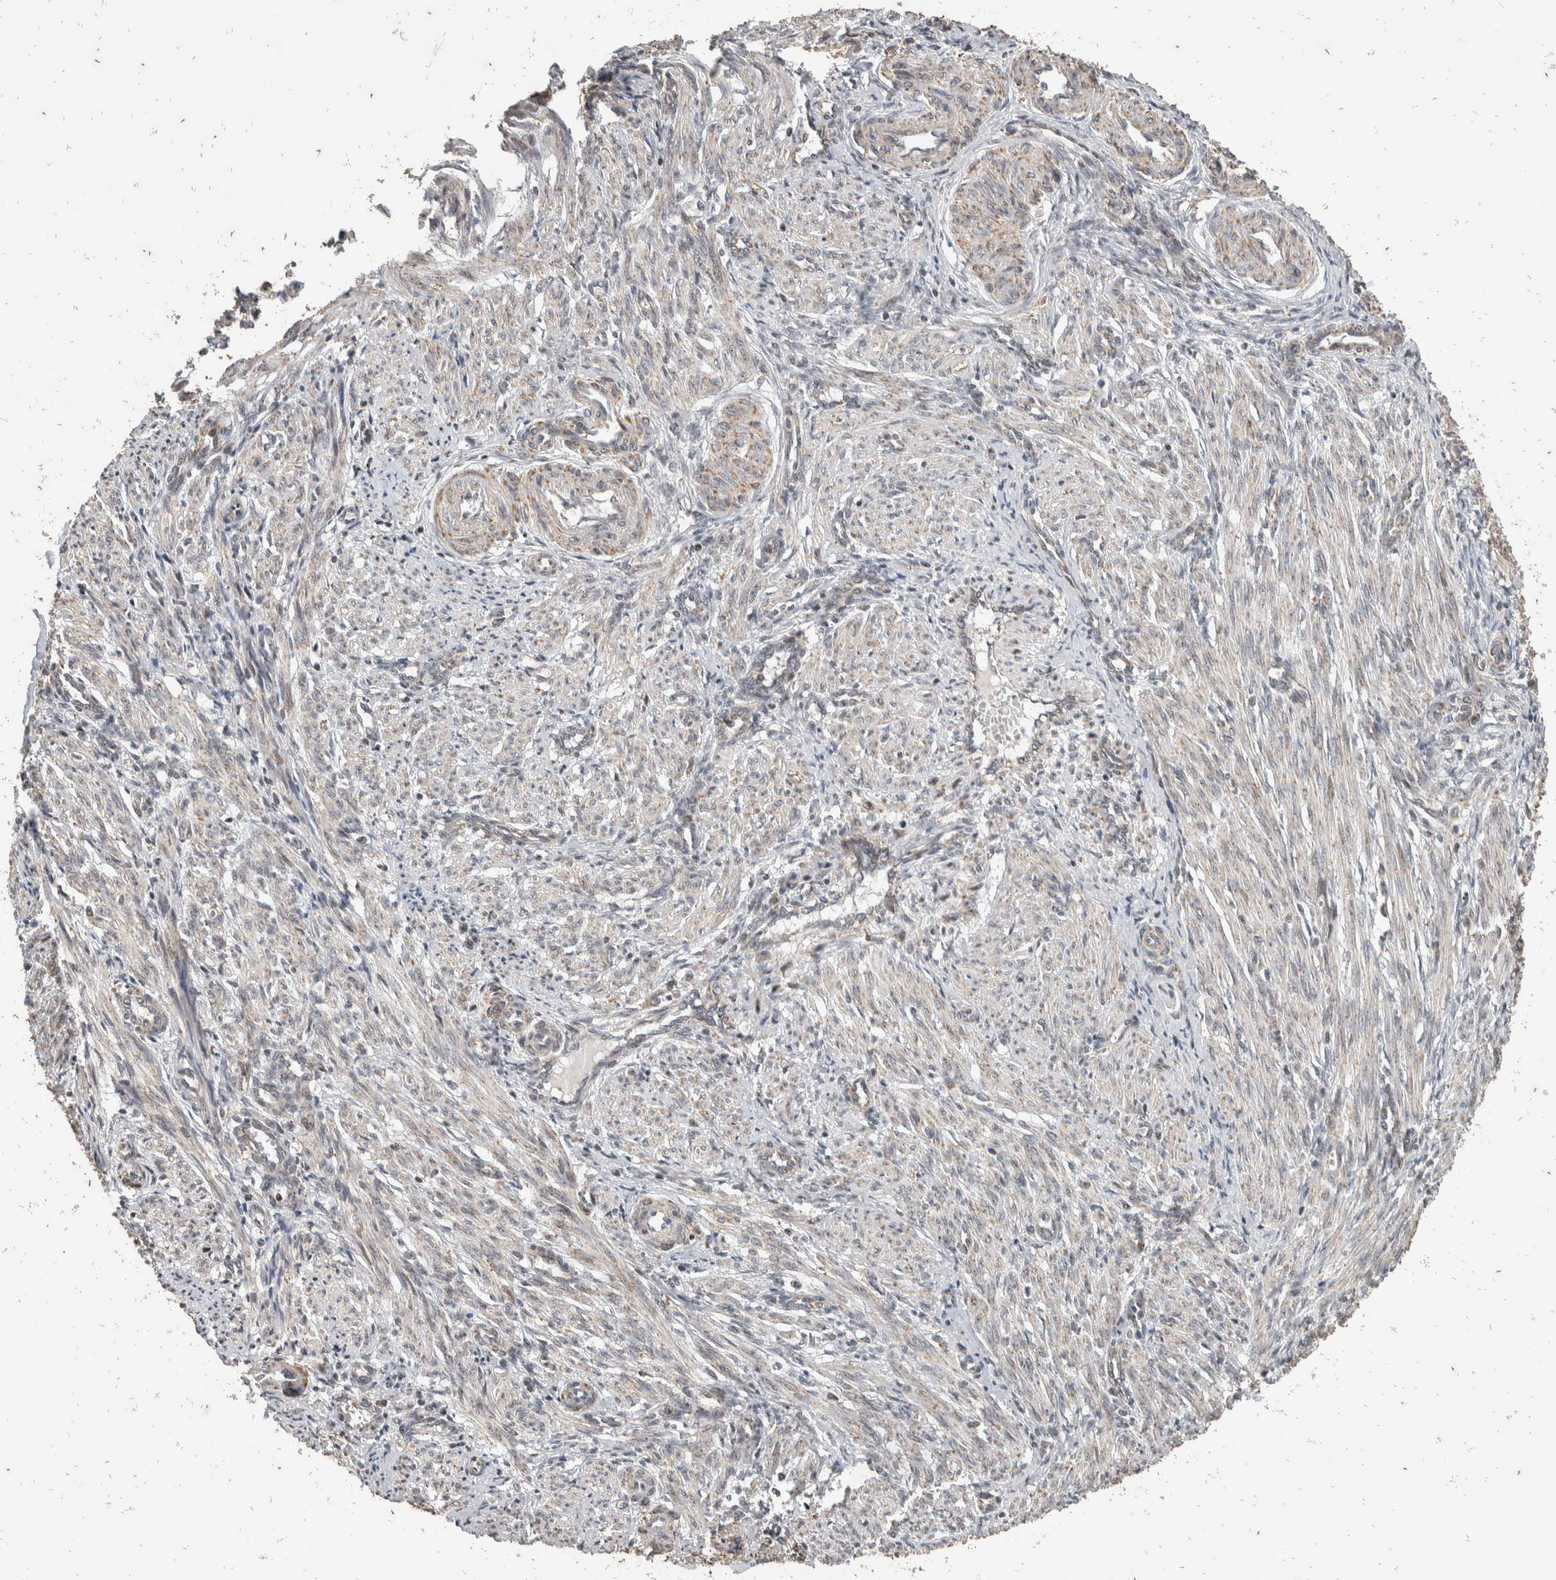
{"staining": {"intensity": "weak", "quantity": "<25%", "location": "cytoplasmic/membranous"}, "tissue": "smooth muscle", "cell_type": "Smooth muscle cells", "image_type": "normal", "snomed": [{"axis": "morphology", "description": "Normal tissue, NOS"}, {"axis": "topography", "description": "Endometrium"}], "caption": "Immunohistochemistry (IHC) photomicrograph of normal smooth muscle: human smooth muscle stained with DAB displays no significant protein expression in smooth muscle cells.", "gene": "ATXN7L1", "patient": {"sex": "female", "age": 33}}